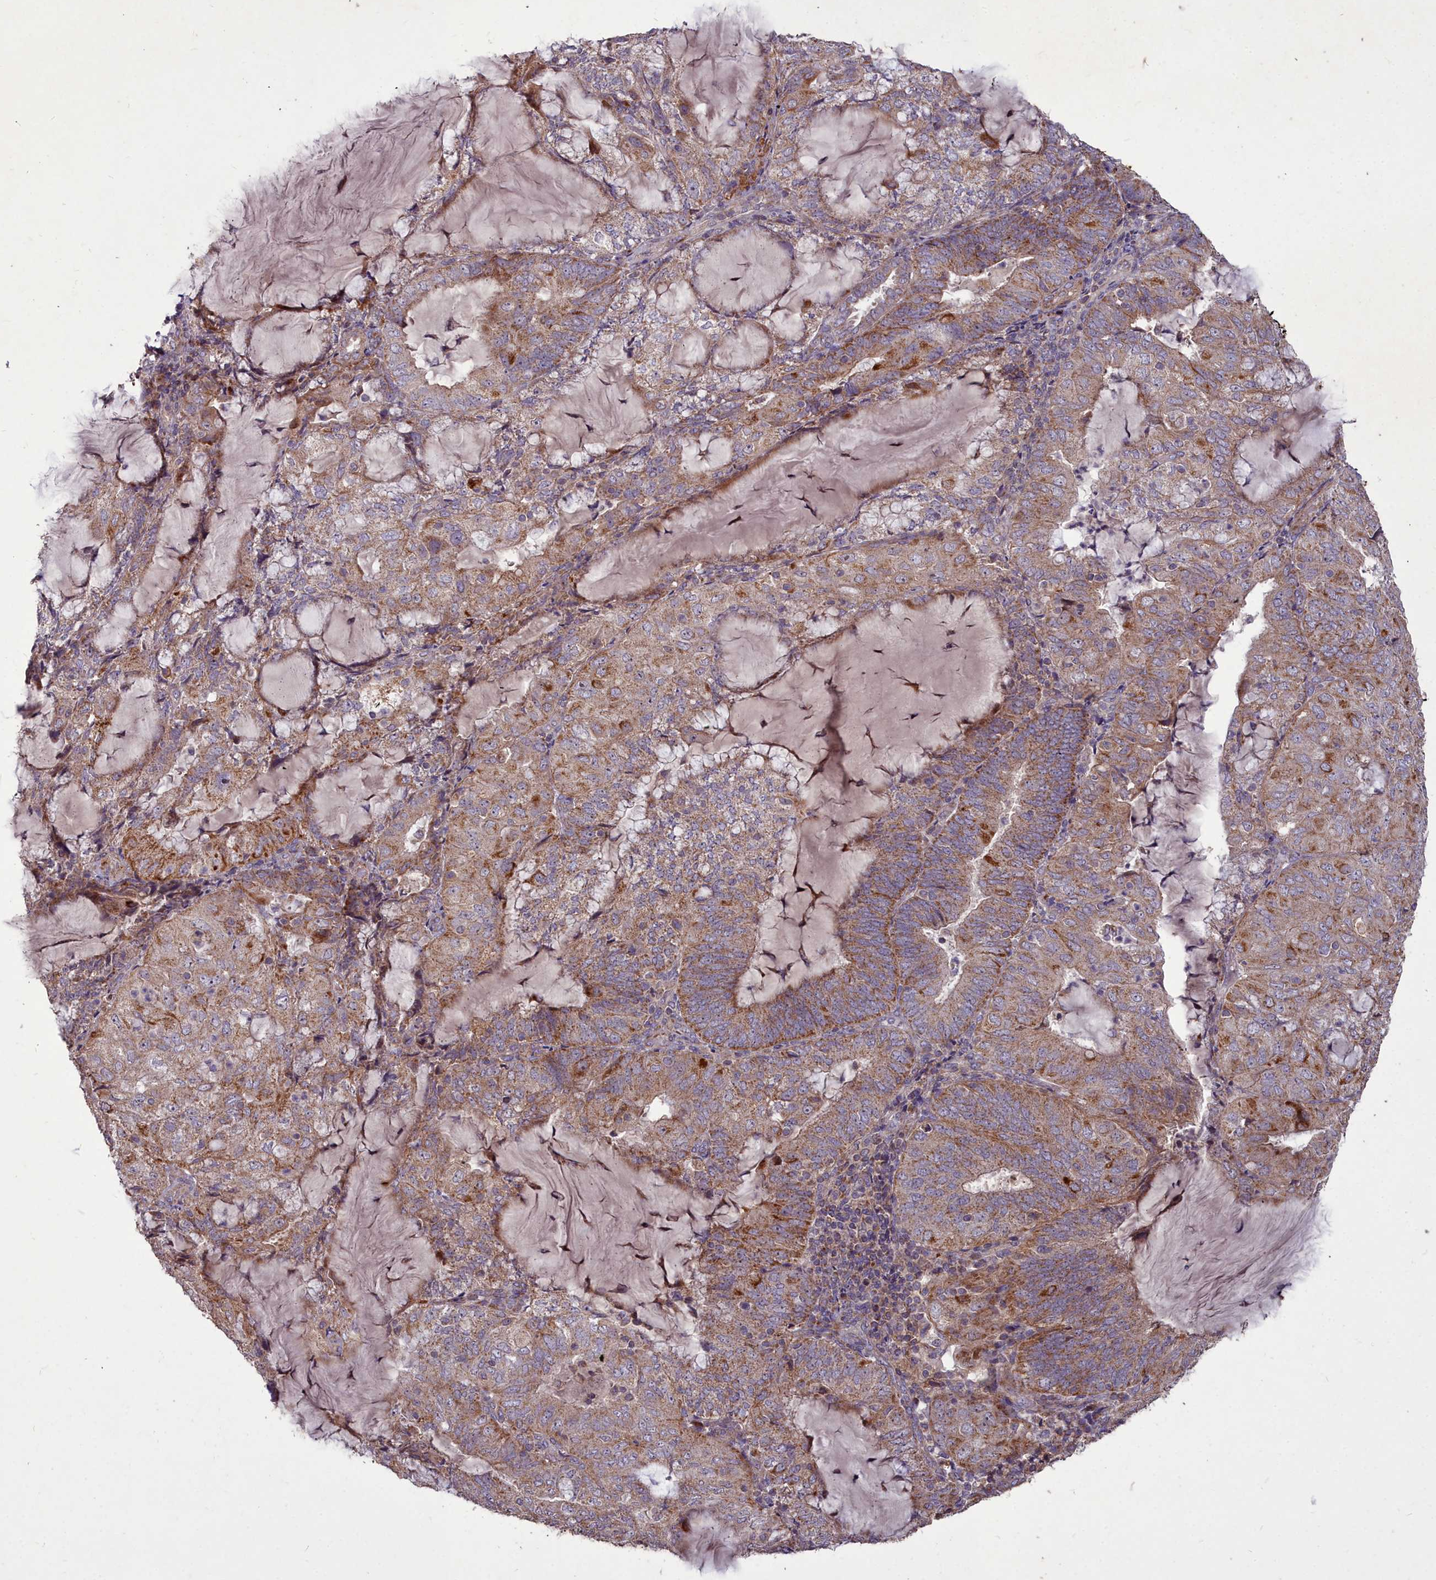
{"staining": {"intensity": "moderate", "quantity": ">75%", "location": "cytoplasmic/membranous"}, "tissue": "endometrial cancer", "cell_type": "Tumor cells", "image_type": "cancer", "snomed": [{"axis": "morphology", "description": "Adenocarcinoma, NOS"}, {"axis": "topography", "description": "Endometrium"}], "caption": "Immunohistochemical staining of endometrial cancer (adenocarcinoma) reveals moderate cytoplasmic/membranous protein expression in about >75% of tumor cells.", "gene": "COX11", "patient": {"sex": "female", "age": 81}}